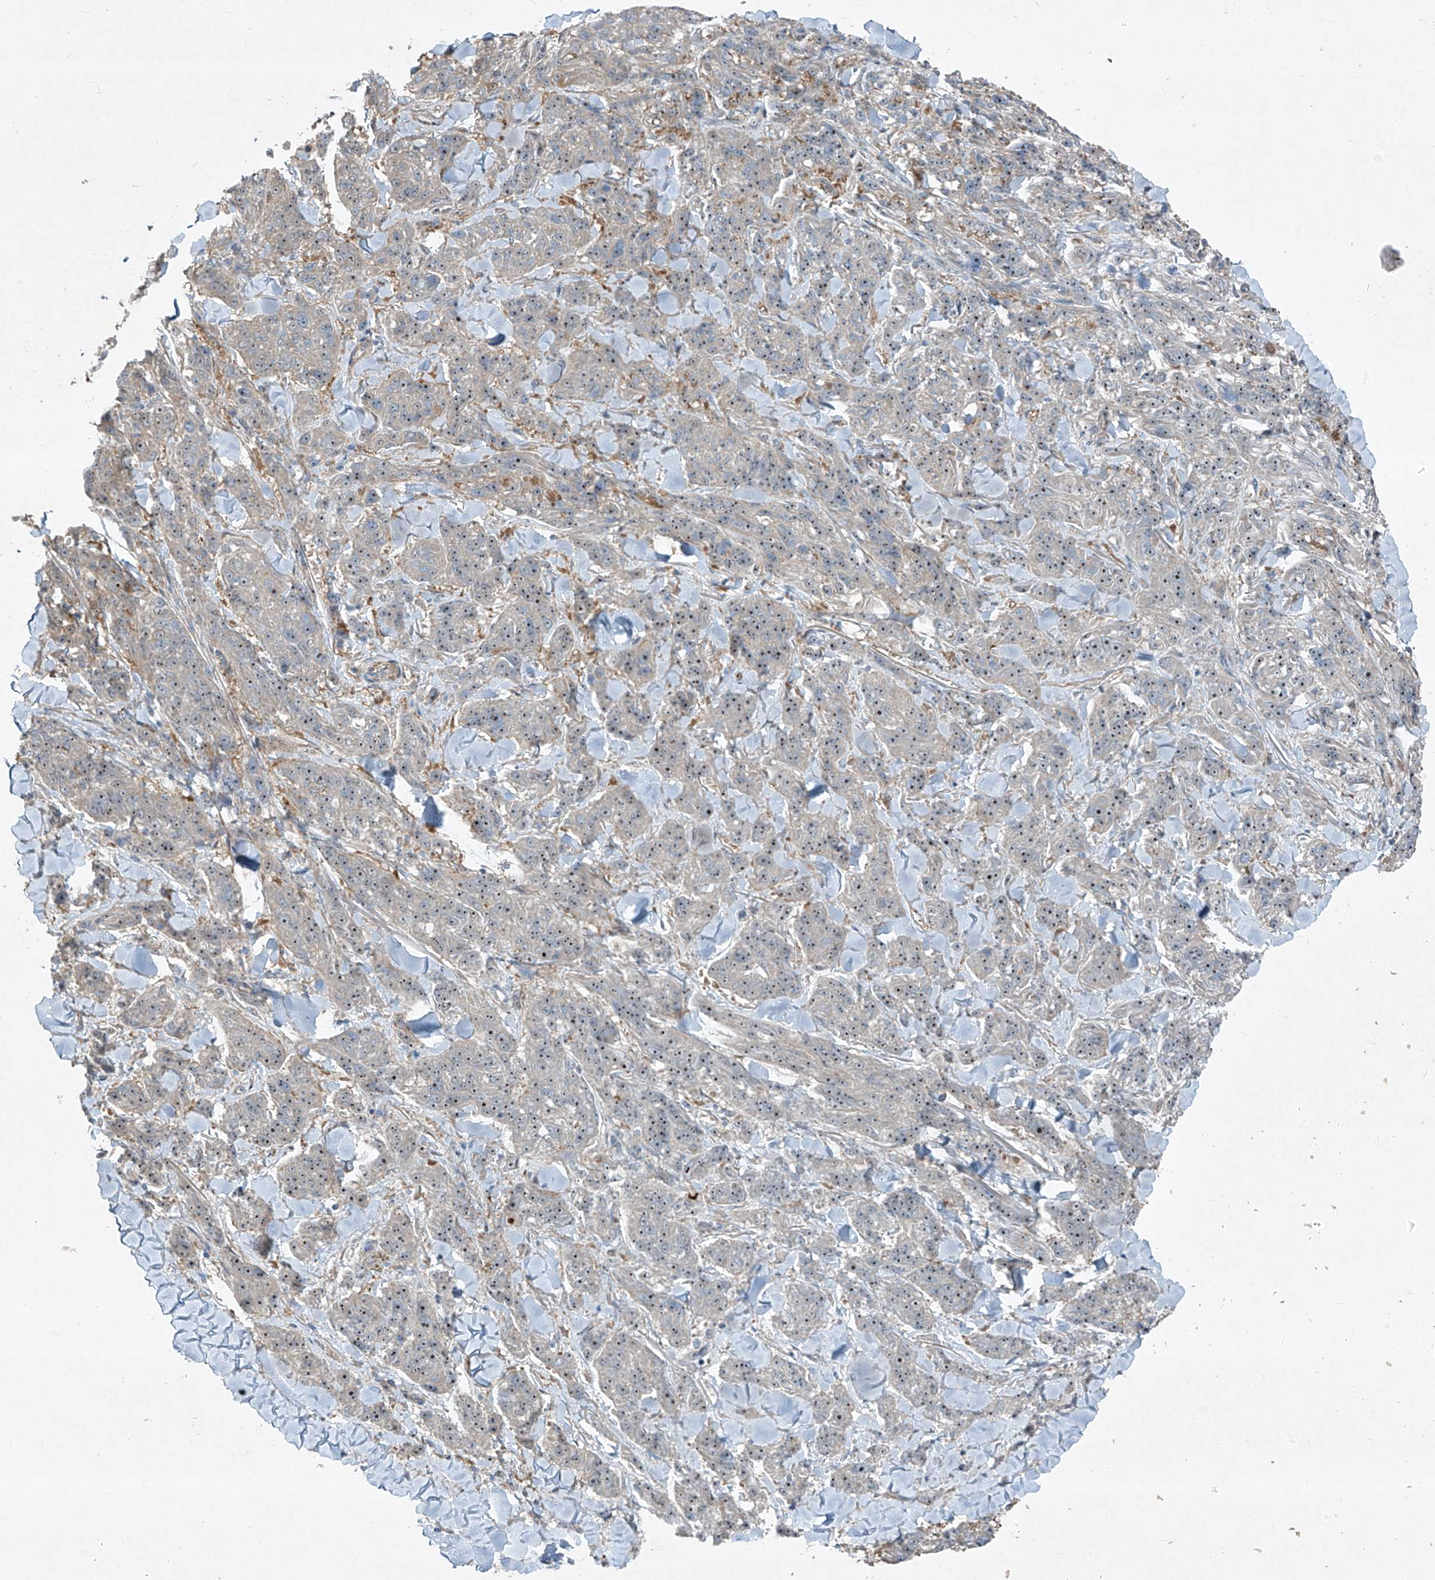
{"staining": {"intensity": "weak", "quantity": "25%-75%", "location": "nuclear"}, "tissue": "melanoma", "cell_type": "Tumor cells", "image_type": "cancer", "snomed": [{"axis": "morphology", "description": "Malignant melanoma, NOS"}, {"axis": "topography", "description": "Skin"}], "caption": "A brown stain highlights weak nuclear staining of a protein in human melanoma tumor cells. The staining is performed using DAB brown chromogen to label protein expression. The nuclei are counter-stained blue using hematoxylin.", "gene": "PPCS", "patient": {"sex": "male", "age": 53}}